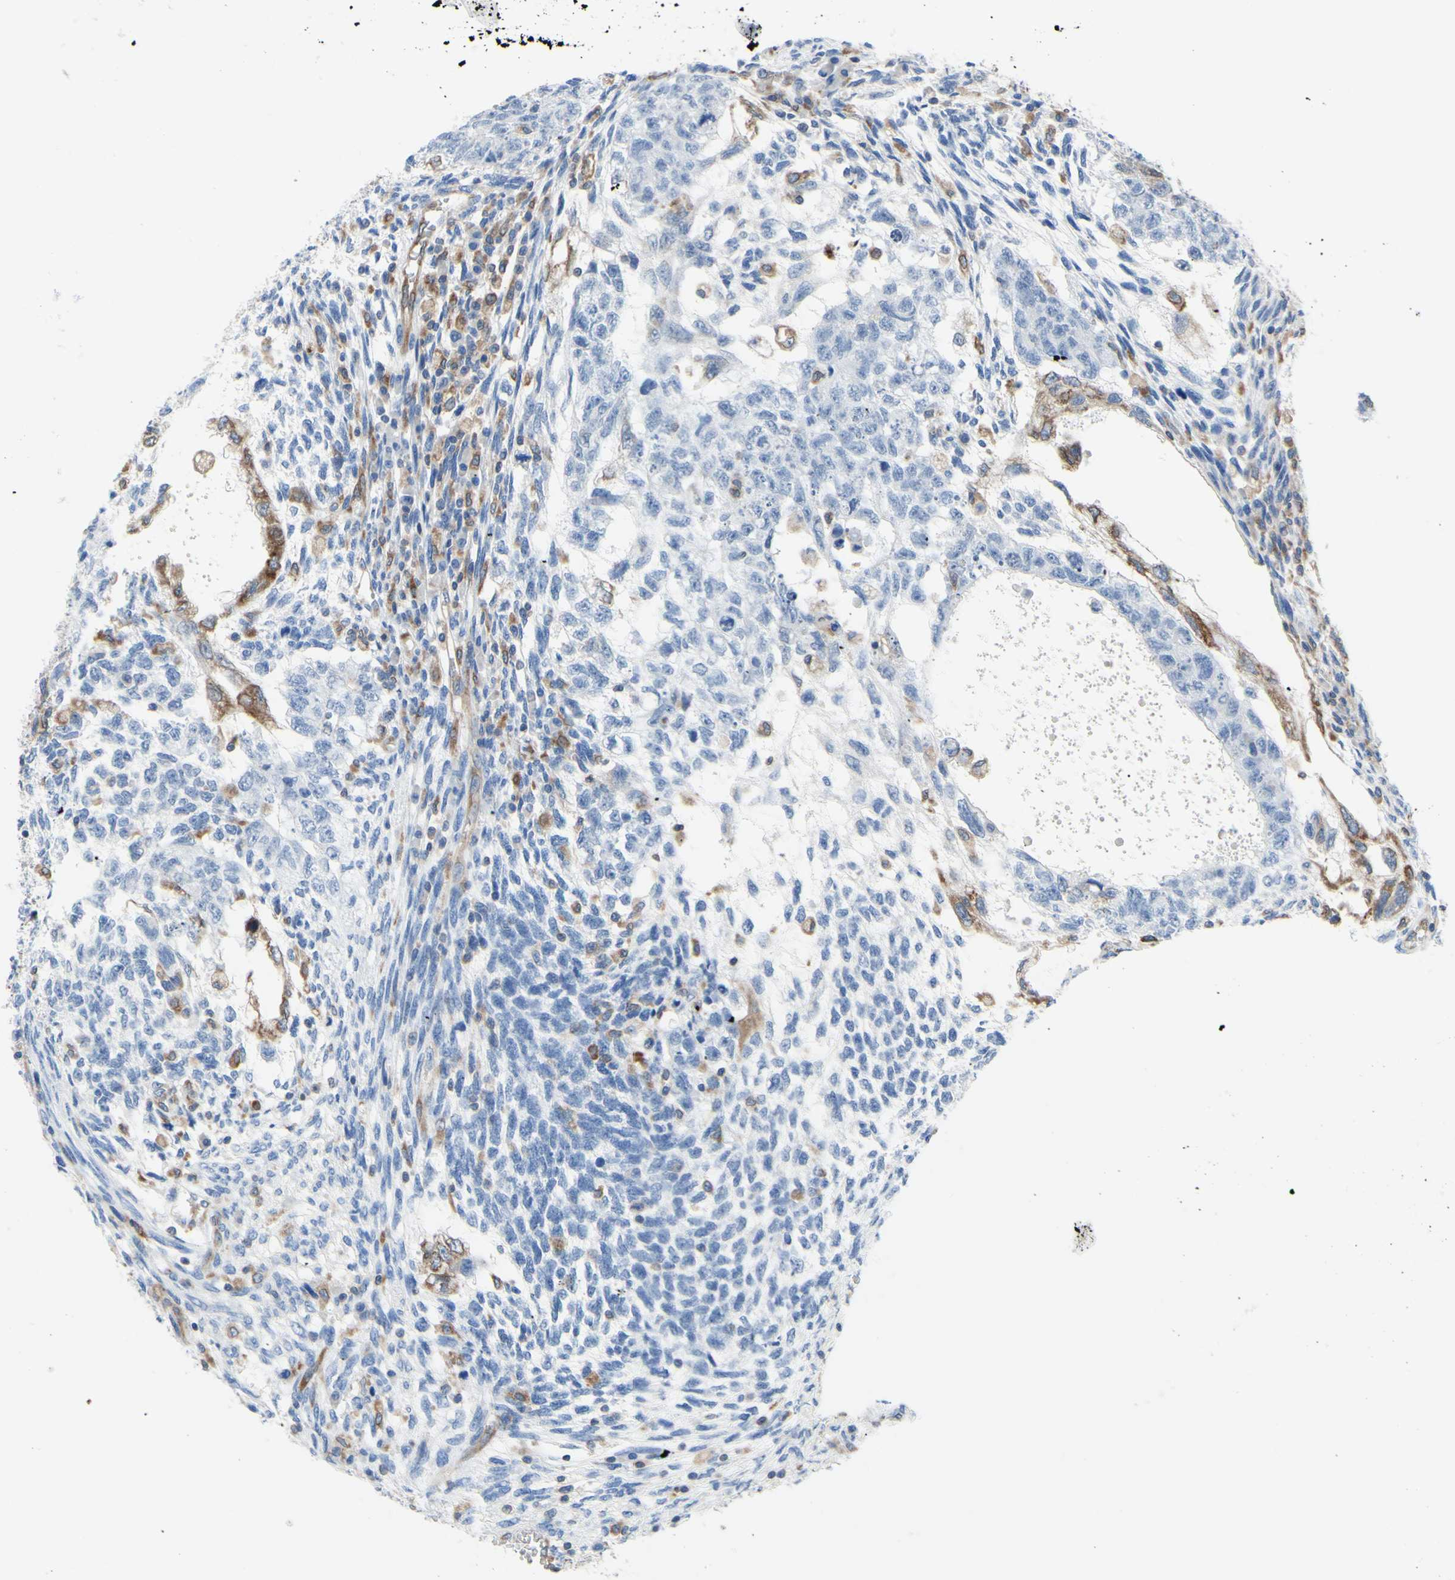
{"staining": {"intensity": "negative", "quantity": "none", "location": "none"}, "tissue": "testis cancer", "cell_type": "Tumor cells", "image_type": "cancer", "snomed": [{"axis": "morphology", "description": "Normal tissue, NOS"}, {"axis": "morphology", "description": "Carcinoma, Embryonal, NOS"}, {"axis": "topography", "description": "Testis"}], "caption": "This is a image of IHC staining of testis cancer (embryonal carcinoma), which shows no expression in tumor cells. (Stains: DAB IHC with hematoxylin counter stain, Microscopy: brightfield microscopy at high magnification).", "gene": "MGST2", "patient": {"sex": "male", "age": 36}}